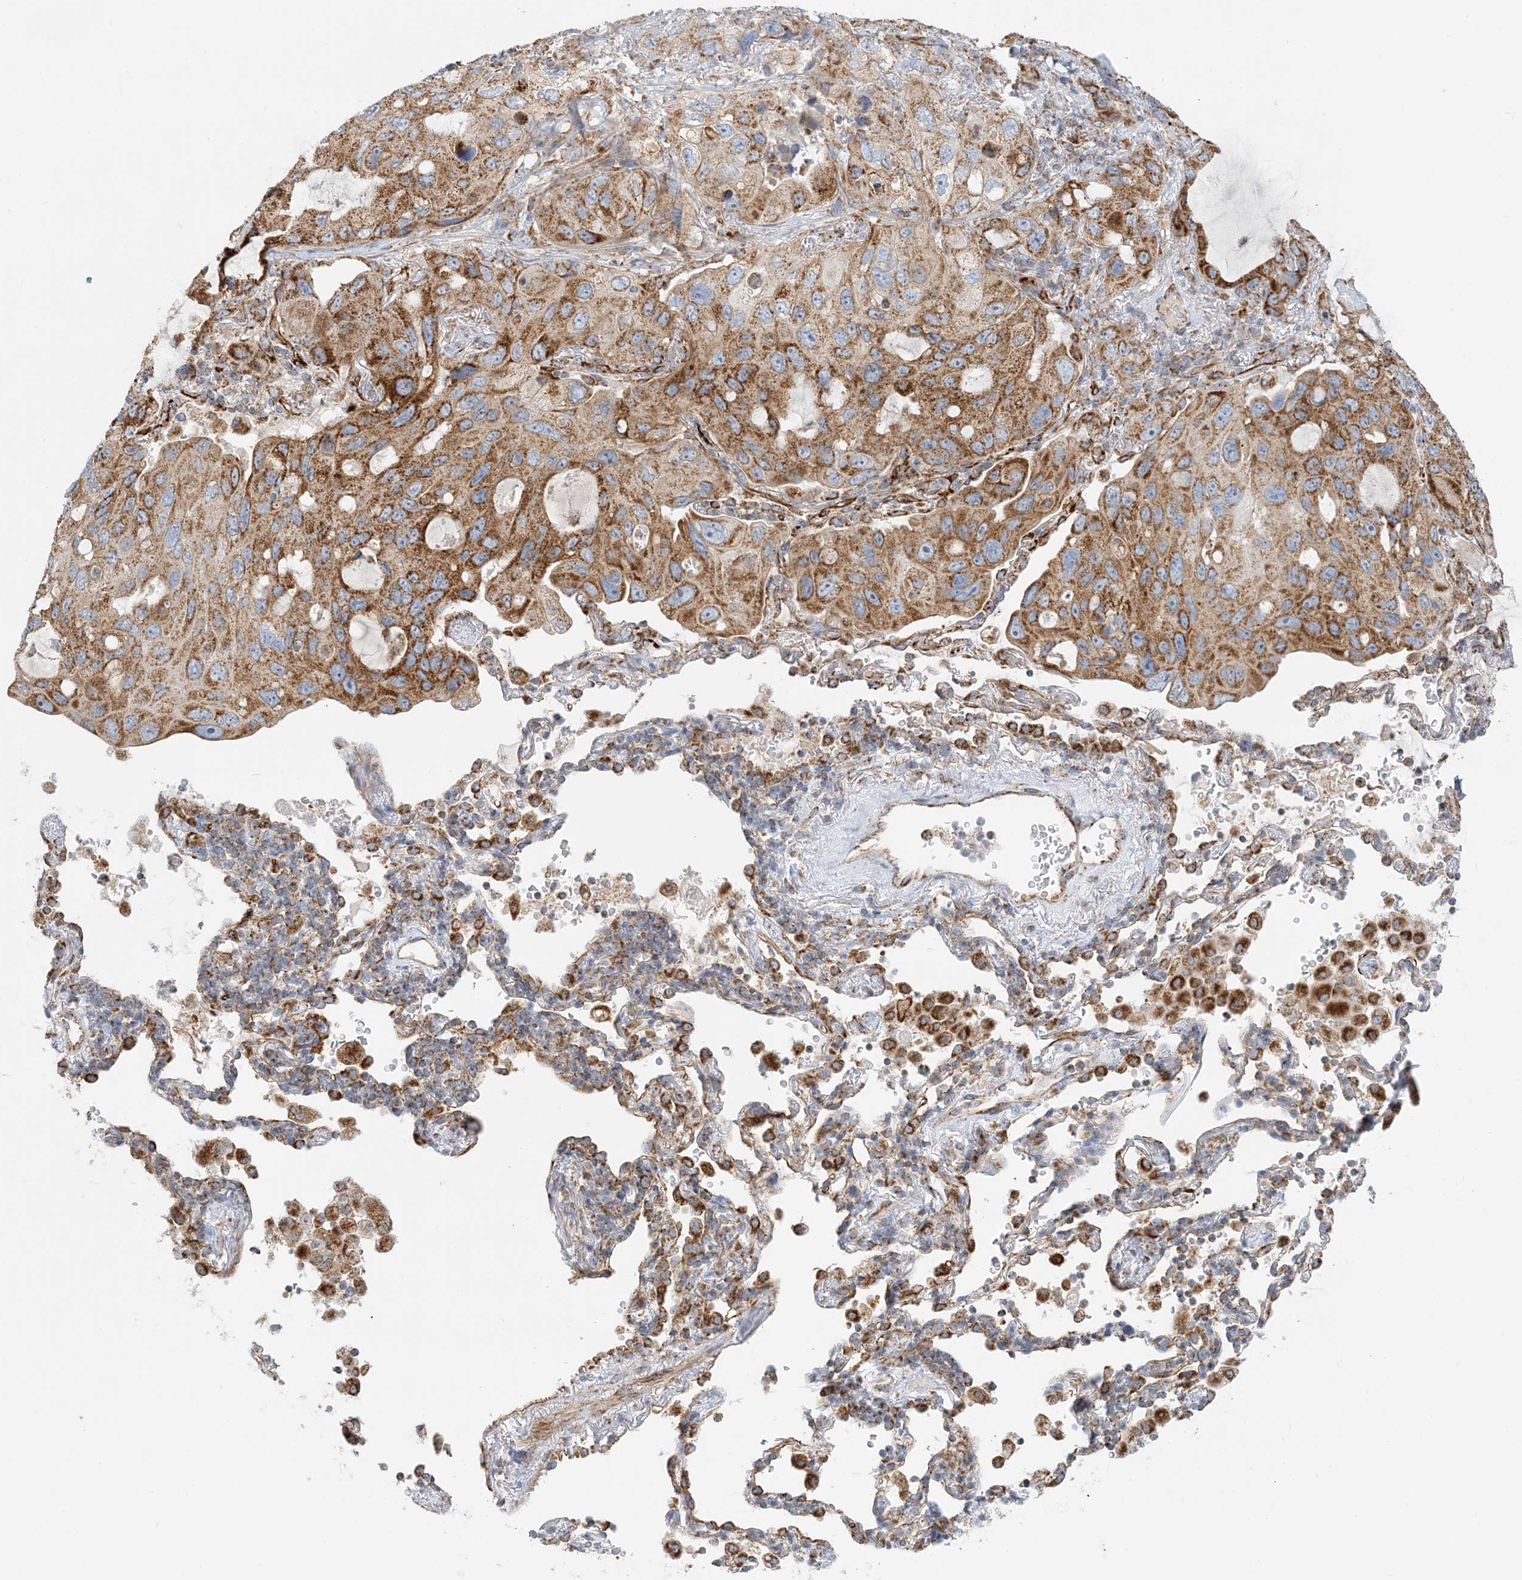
{"staining": {"intensity": "moderate", "quantity": ">75%", "location": "cytoplasmic/membranous"}, "tissue": "lung cancer", "cell_type": "Tumor cells", "image_type": "cancer", "snomed": [{"axis": "morphology", "description": "Squamous cell carcinoma, NOS"}, {"axis": "topography", "description": "Lung"}], "caption": "A micrograph showing moderate cytoplasmic/membranous staining in about >75% of tumor cells in lung squamous cell carcinoma, as visualized by brown immunohistochemical staining.", "gene": "COA3", "patient": {"sex": "female", "age": 73}}